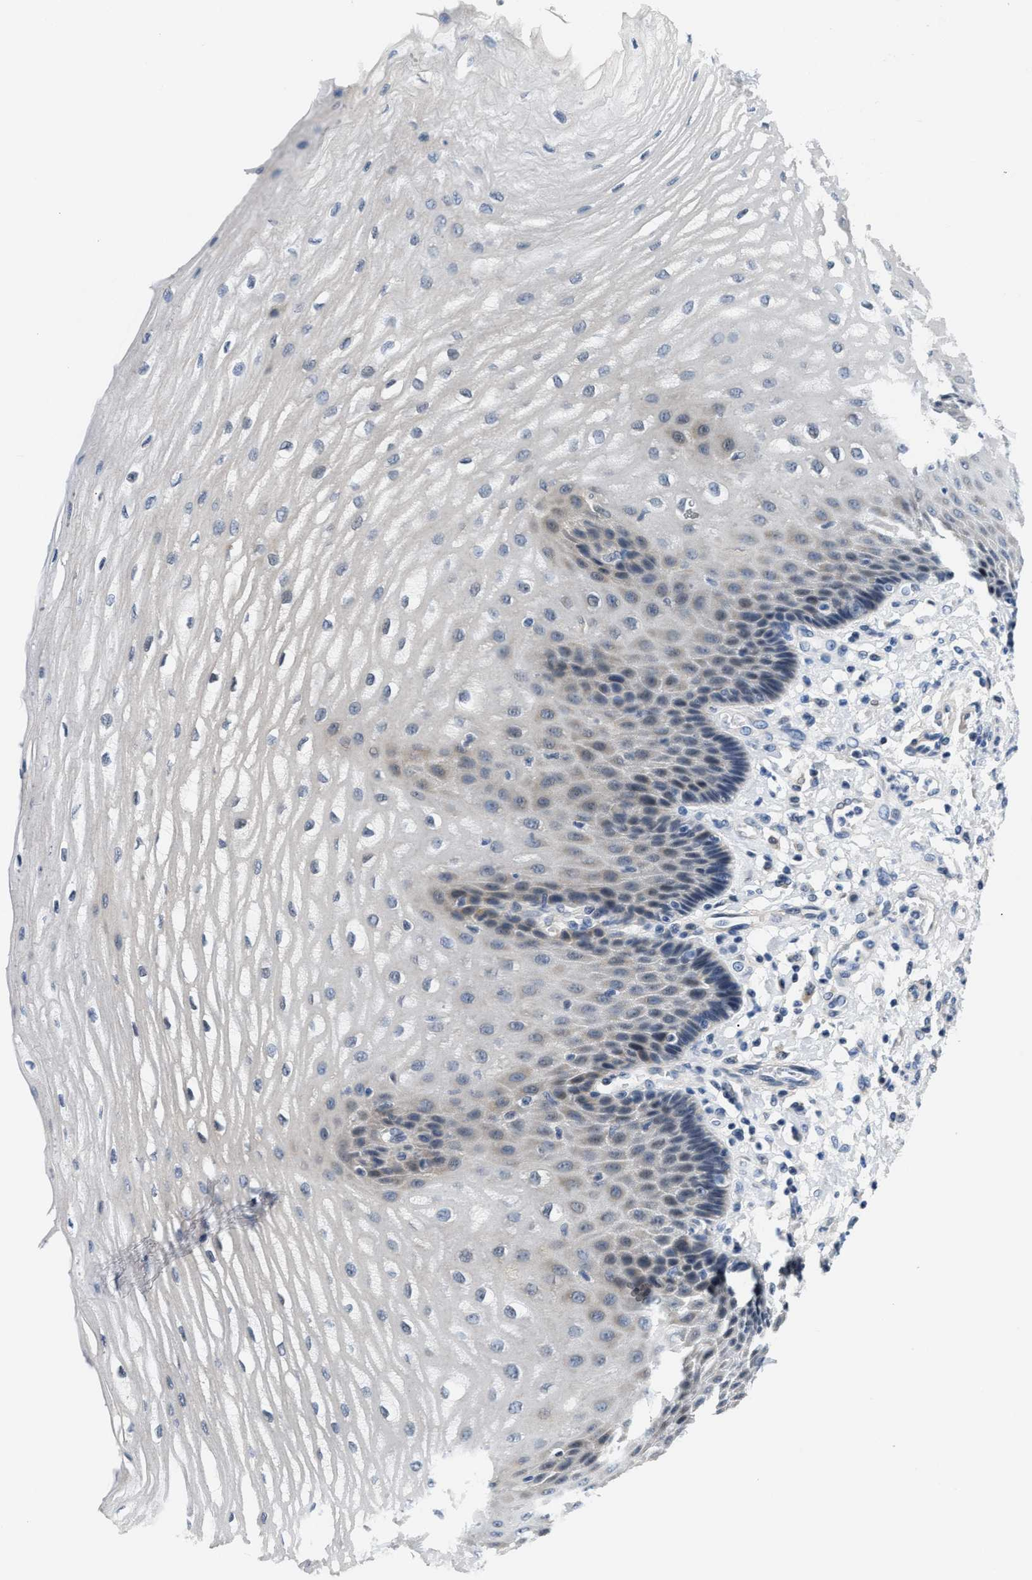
{"staining": {"intensity": "weak", "quantity": "<25%", "location": "cytoplasmic/membranous"}, "tissue": "esophagus", "cell_type": "Squamous epithelial cells", "image_type": "normal", "snomed": [{"axis": "morphology", "description": "Normal tissue, NOS"}, {"axis": "topography", "description": "Esophagus"}], "caption": "The micrograph demonstrates no staining of squamous epithelial cells in unremarkable esophagus. Nuclei are stained in blue.", "gene": "CLGN", "patient": {"sex": "male", "age": 54}}